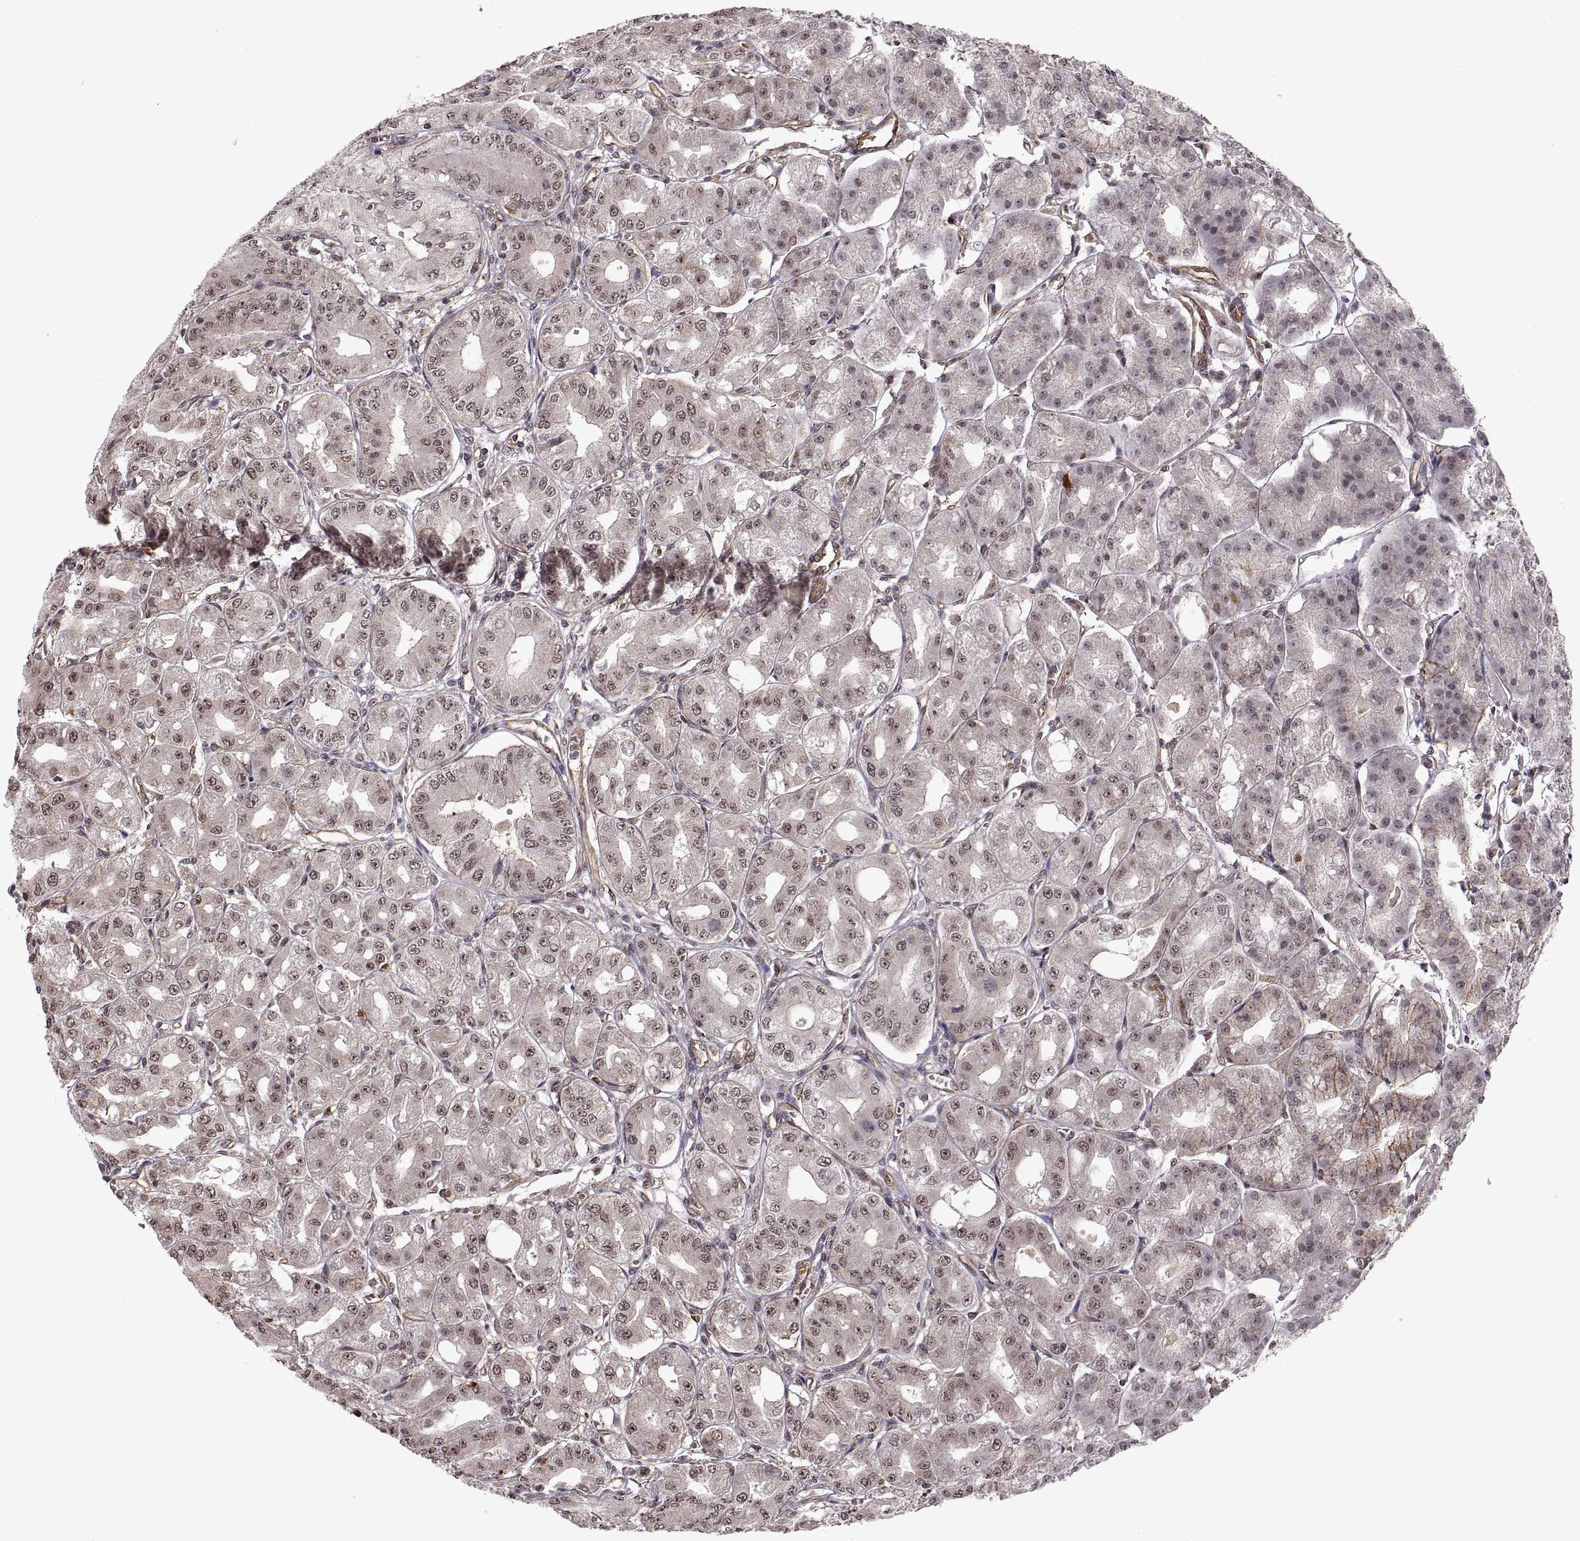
{"staining": {"intensity": "weak", "quantity": ">75%", "location": "cytoplasmic/membranous"}, "tissue": "stomach", "cell_type": "Glandular cells", "image_type": "normal", "snomed": [{"axis": "morphology", "description": "Normal tissue, NOS"}, {"axis": "topography", "description": "Stomach, lower"}], "caption": "A high-resolution micrograph shows immunohistochemistry (IHC) staining of benign stomach, which demonstrates weak cytoplasmic/membranous positivity in approximately >75% of glandular cells.", "gene": "ARRB1", "patient": {"sex": "male", "age": 71}}